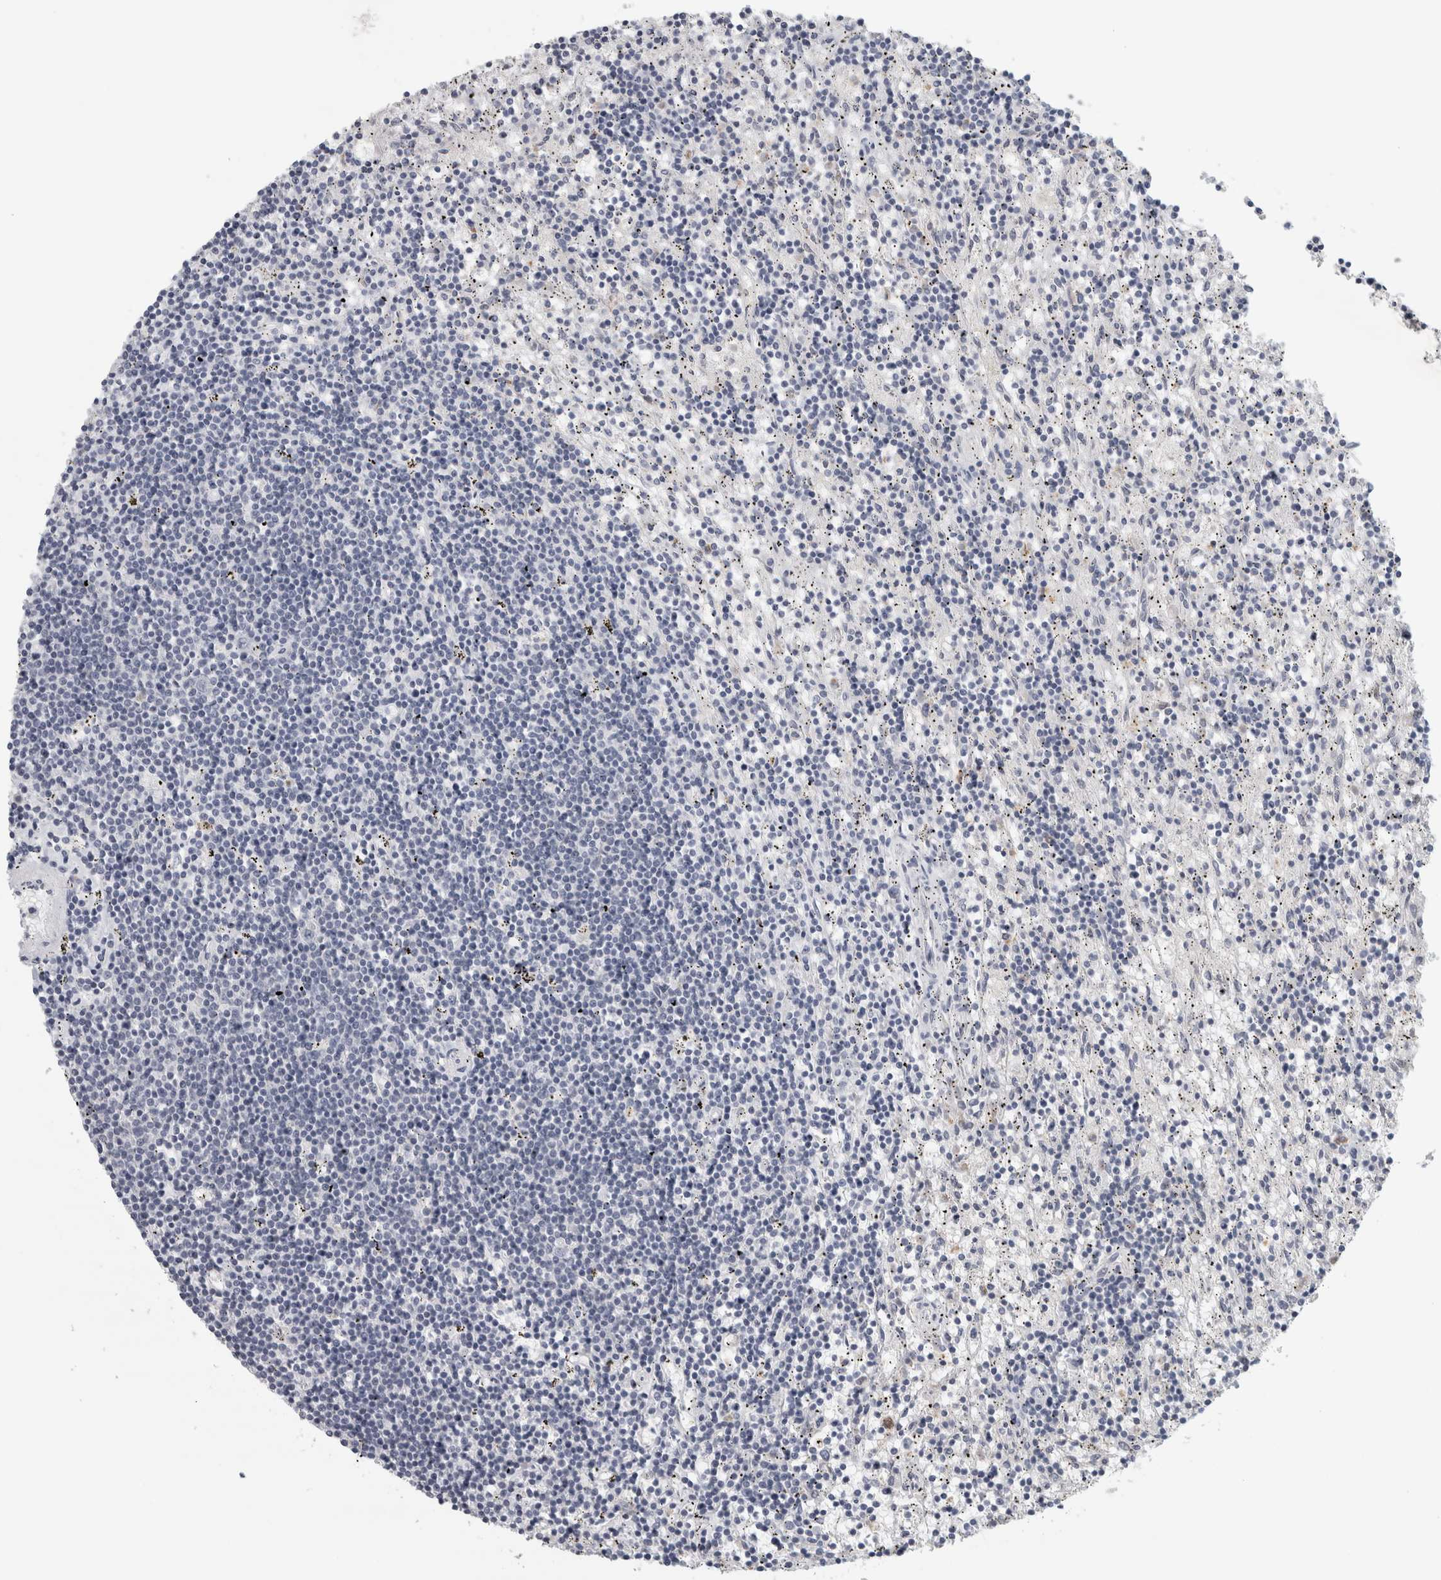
{"staining": {"intensity": "negative", "quantity": "none", "location": "none"}, "tissue": "lymphoma", "cell_type": "Tumor cells", "image_type": "cancer", "snomed": [{"axis": "morphology", "description": "Malignant lymphoma, non-Hodgkin's type, Low grade"}, {"axis": "topography", "description": "Spleen"}], "caption": "Low-grade malignant lymphoma, non-Hodgkin's type was stained to show a protein in brown. There is no significant staining in tumor cells.", "gene": "PTPRN2", "patient": {"sex": "male", "age": 76}}